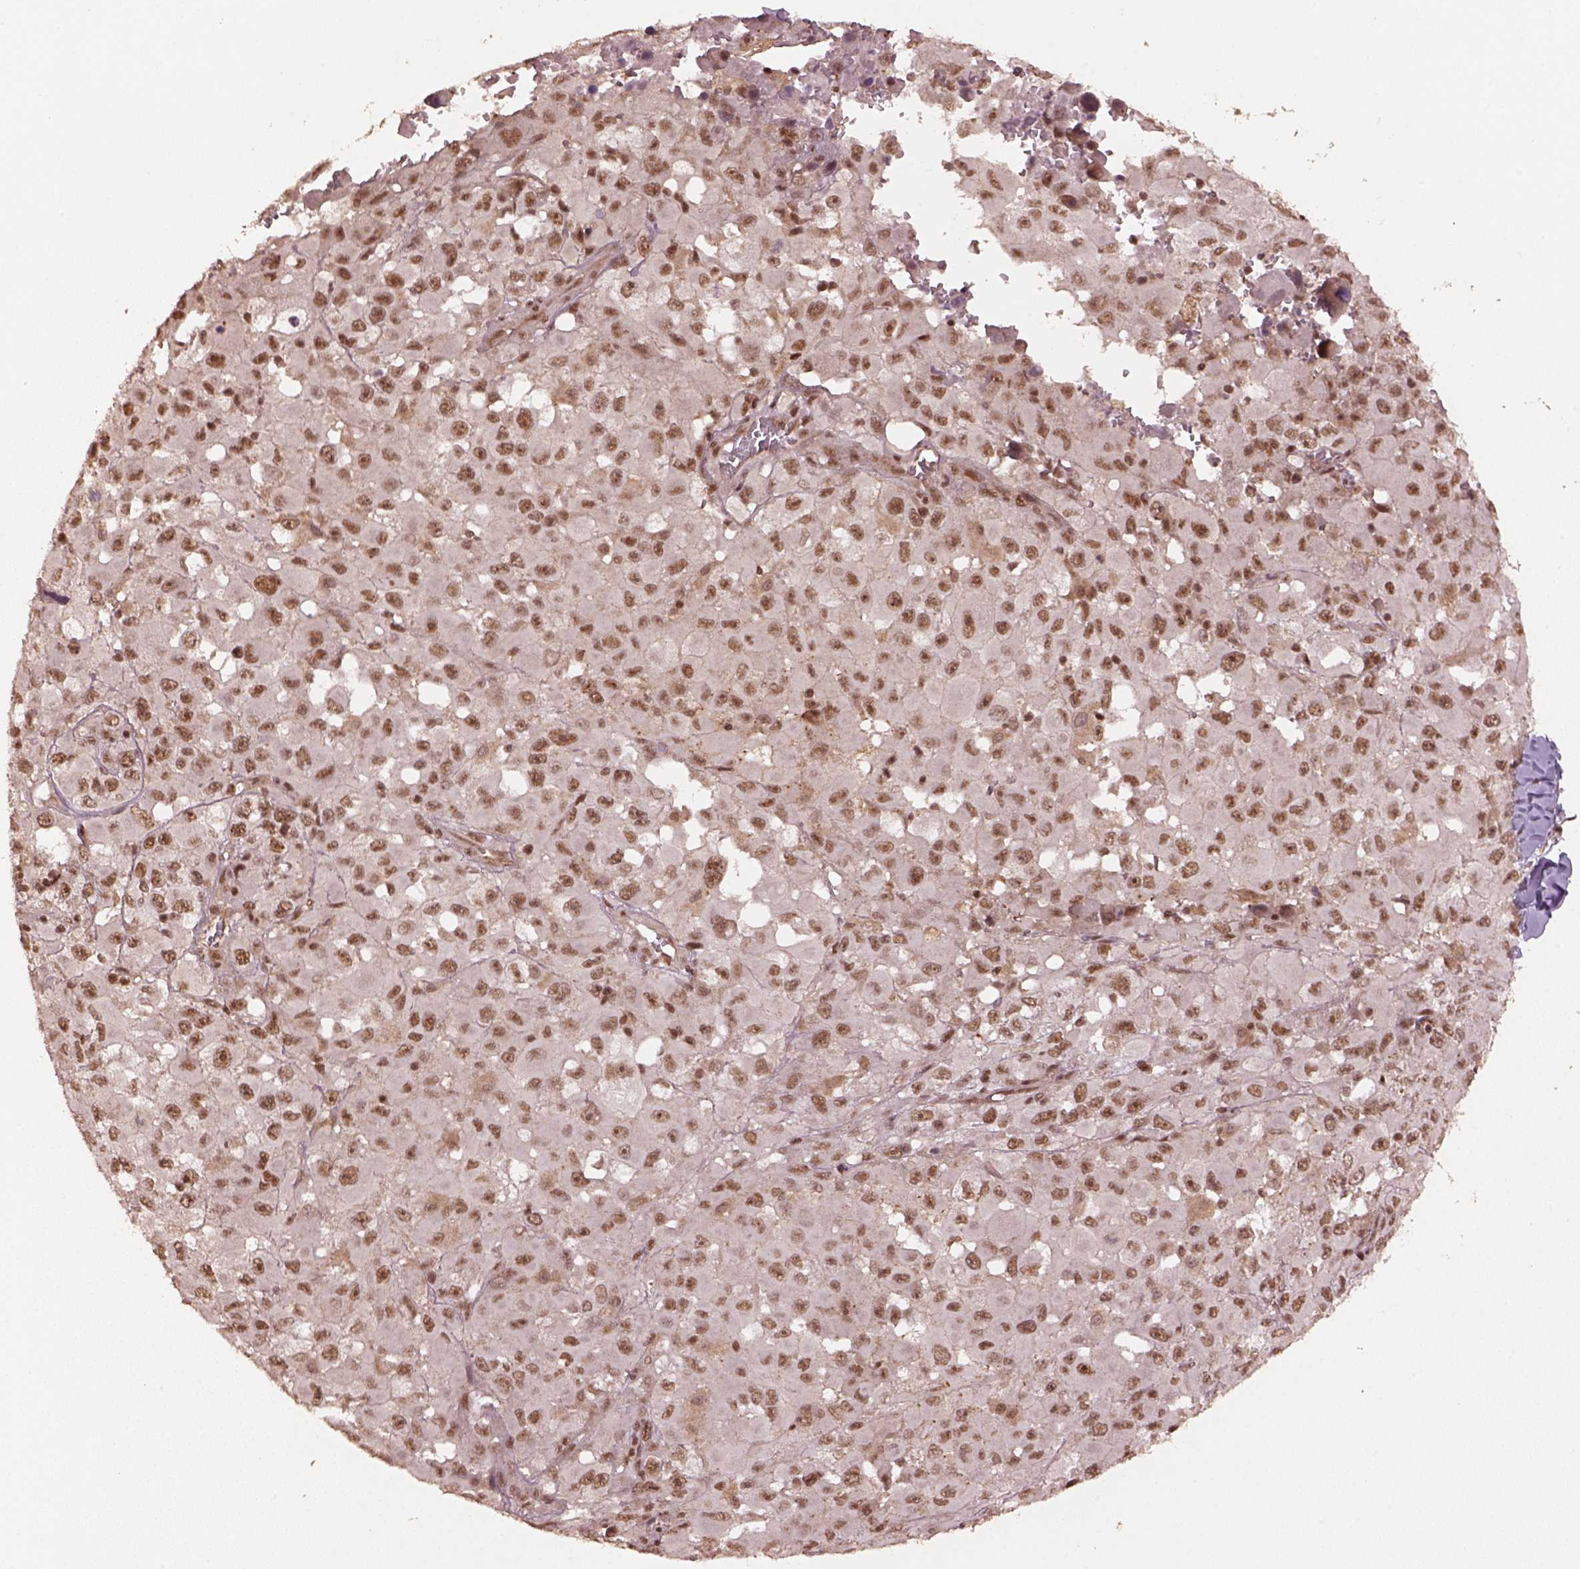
{"staining": {"intensity": "moderate", "quantity": ">75%", "location": "nuclear"}, "tissue": "melanoma", "cell_type": "Tumor cells", "image_type": "cancer", "snomed": [{"axis": "morphology", "description": "Malignant melanoma, Metastatic site"}, {"axis": "topography", "description": "Lymph node"}], "caption": "Brown immunohistochemical staining in malignant melanoma (metastatic site) reveals moderate nuclear expression in about >75% of tumor cells.", "gene": "BRD9", "patient": {"sex": "male", "age": 50}}